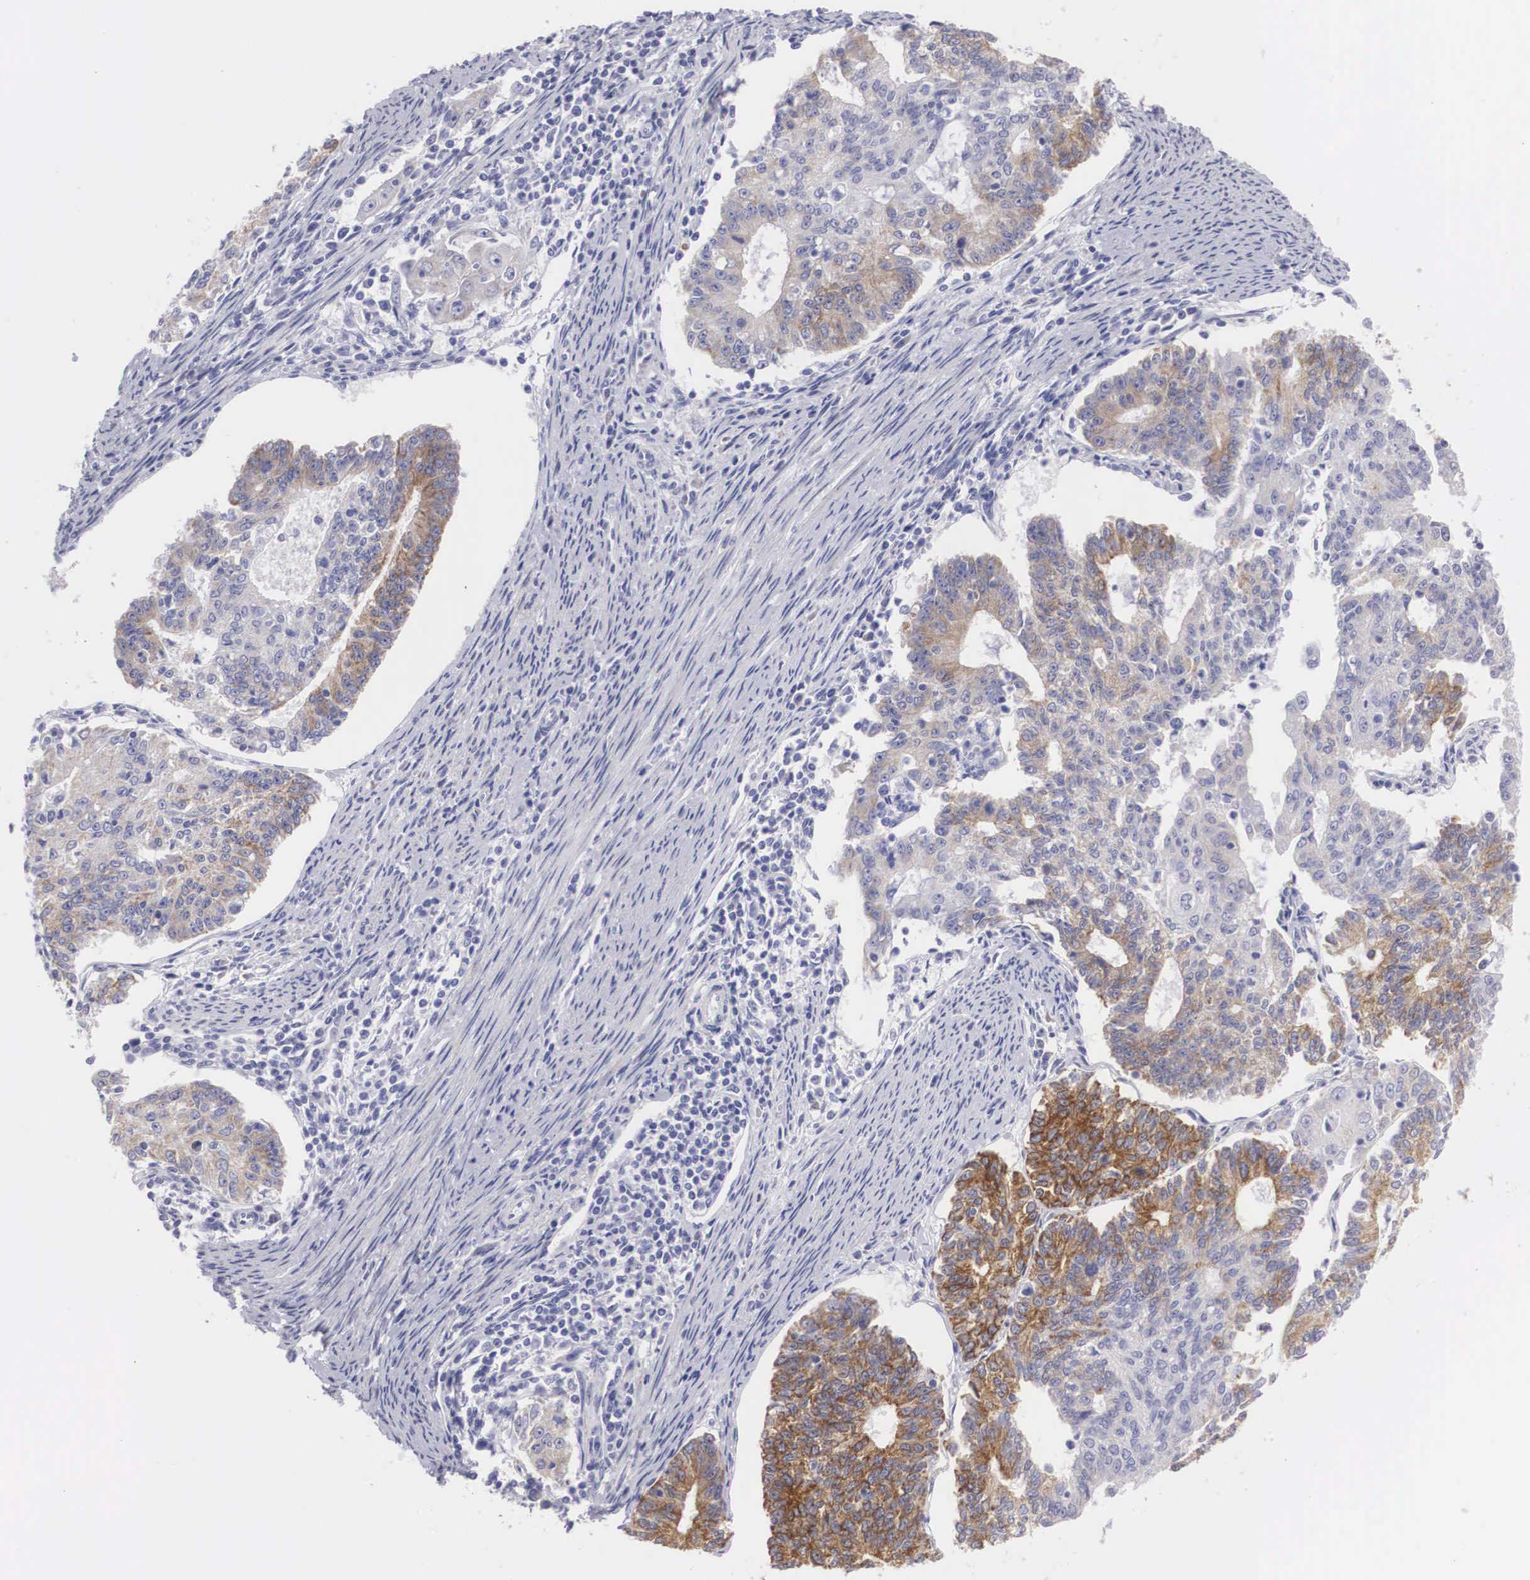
{"staining": {"intensity": "weak", "quantity": "25%-75%", "location": "cytoplasmic/membranous"}, "tissue": "endometrial cancer", "cell_type": "Tumor cells", "image_type": "cancer", "snomed": [{"axis": "morphology", "description": "Adenocarcinoma, NOS"}, {"axis": "topography", "description": "Endometrium"}], "caption": "Immunohistochemistry photomicrograph of neoplastic tissue: endometrial cancer stained using immunohistochemistry displays low levels of weak protein expression localized specifically in the cytoplasmic/membranous of tumor cells, appearing as a cytoplasmic/membranous brown color.", "gene": "ARMCX3", "patient": {"sex": "female", "age": 56}}